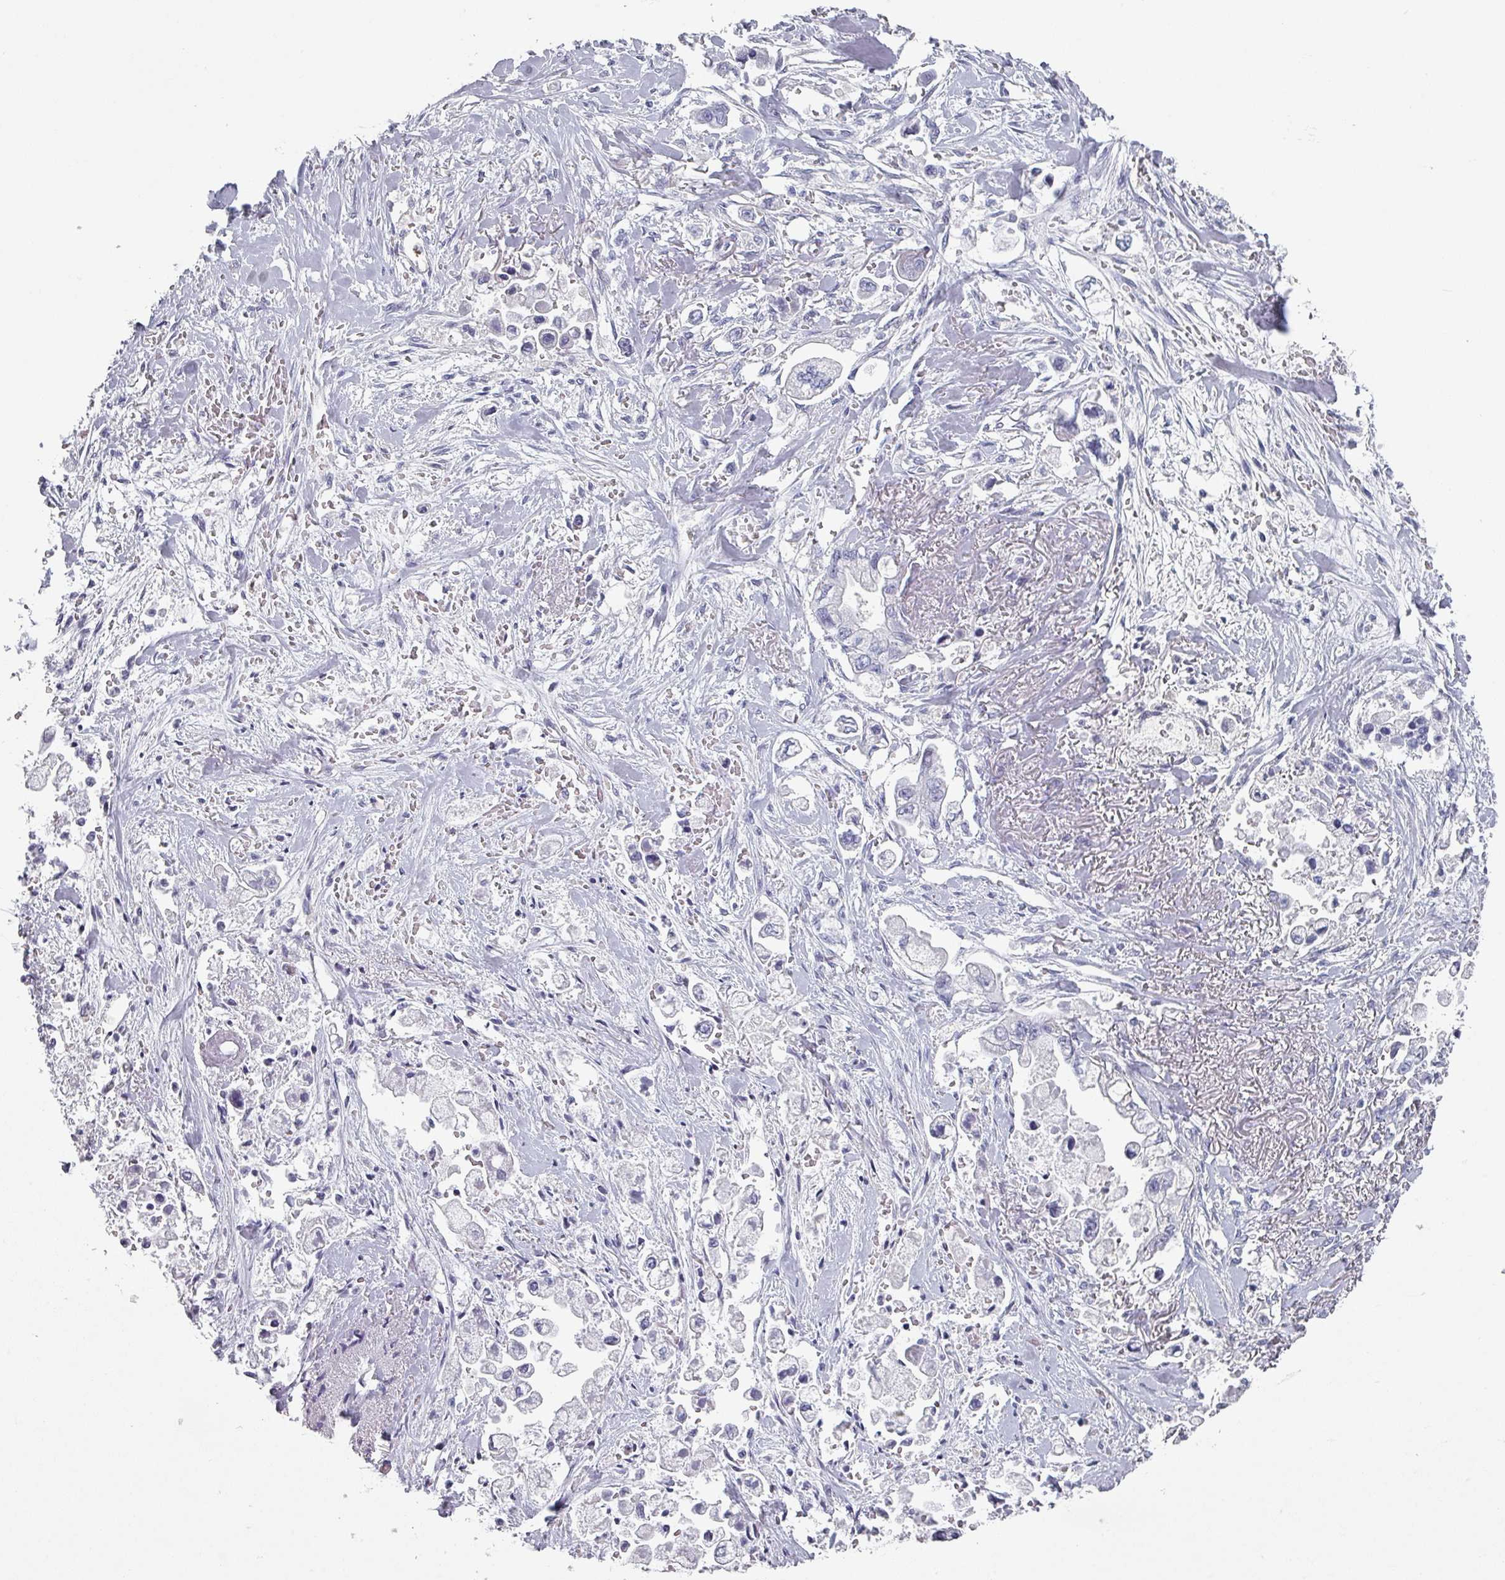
{"staining": {"intensity": "negative", "quantity": "none", "location": "none"}, "tissue": "stomach cancer", "cell_type": "Tumor cells", "image_type": "cancer", "snomed": [{"axis": "morphology", "description": "Adenocarcinoma, NOS"}, {"axis": "topography", "description": "Stomach"}], "caption": "The IHC image has no significant staining in tumor cells of stomach adenocarcinoma tissue. Nuclei are stained in blue.", "gene": "SLC35G2", "patient": {"sex": "male", "age": 62}}